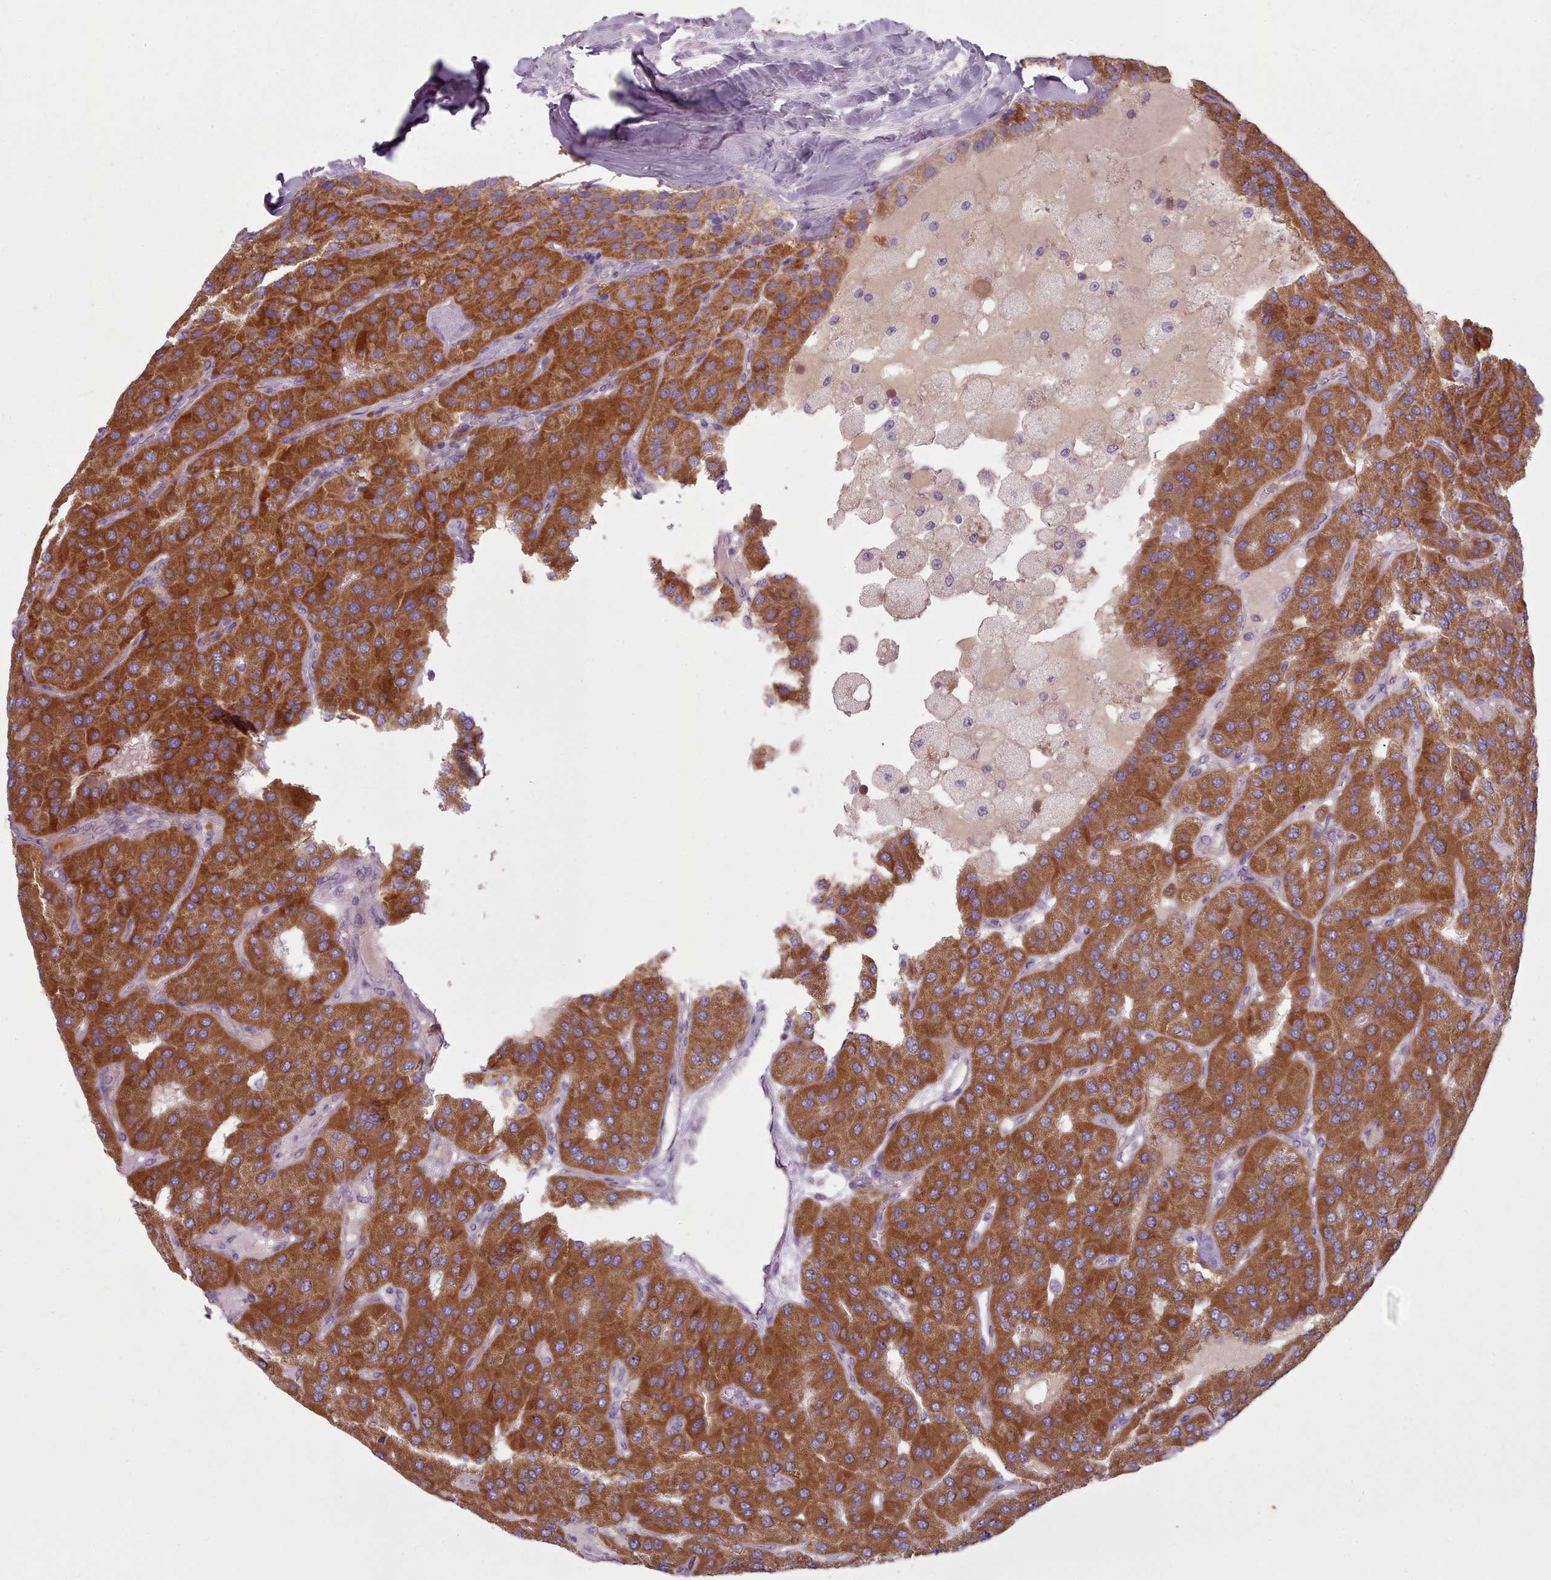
{"staining": {"intensity": "strong", "quantity": ">75%", "location": "cytoplasmic/membranous"}, "tissue": "parathyroid gland", "cell_type": "Glandular cells", "image_type": "normal", "snomed": [{"axis": "morphology", "description": "Normal tissue, NOS"}, {"axis": "morphology", "description": "Adenoma, NOS"}, {"axis": "topography", "description": "Parathyroid gland"}], "caption": "Benign parathyroid gland reveals strong cytoplasmic/membranous expression in about >75% of glandular cells The staining was performed using DAB (3,3'-diaminobenzidine), with brown indicating positive protein expression. Nuclei are stained blue with hematoxylin..", "gene": "LAPTM5", "patient": {"sex": "female", "age": 86}}